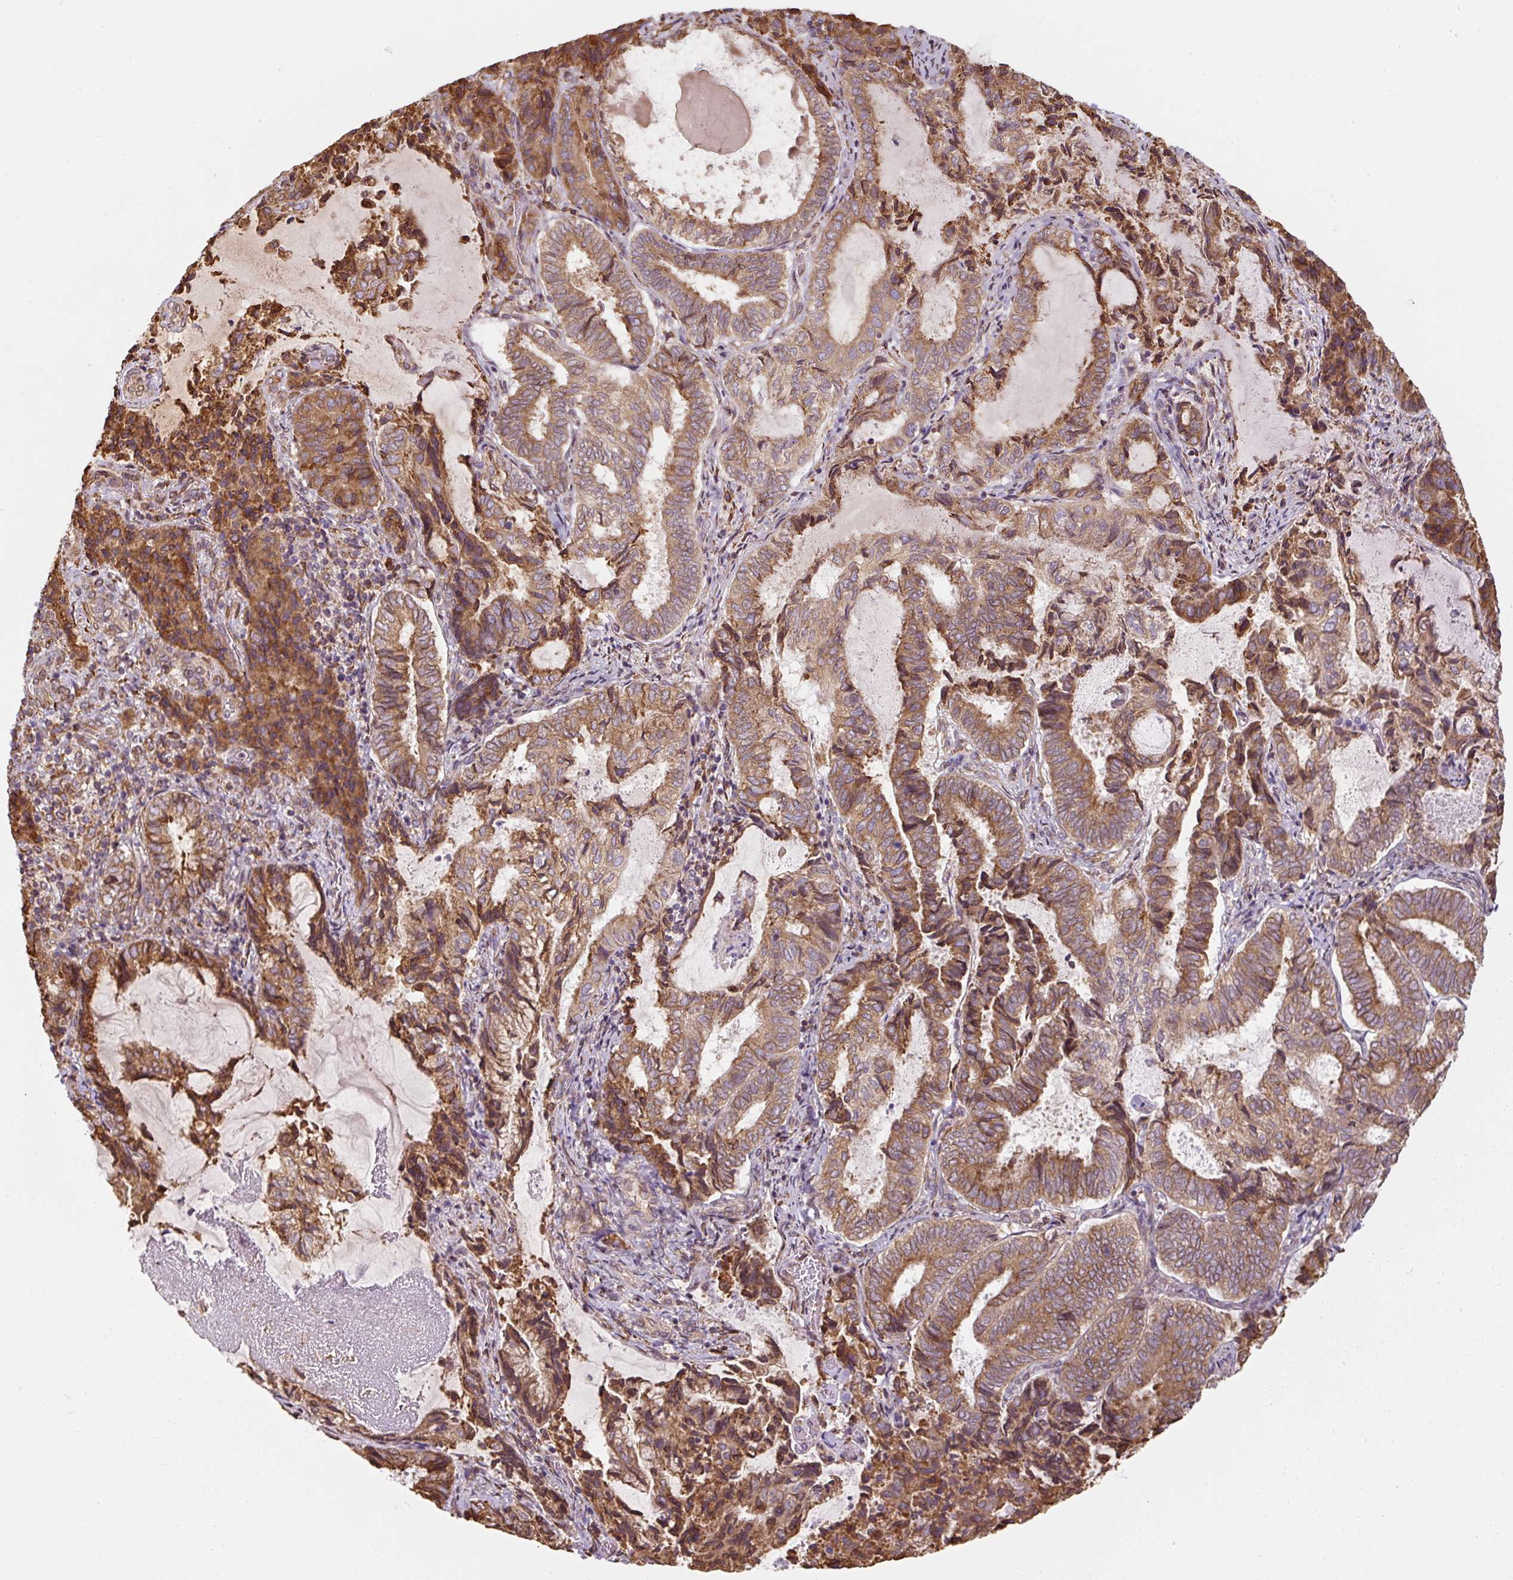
{"staining": {"intensity": "moderate", "quantity": ">75%", "location": "cytoplasmic/membranous"}, "tissue": "endometrial cancer", "cell_type": "Tumor cells", "image_type": "cancer", "snomed": [{"axis": "morphology", "description": "Adenocarcinoma, NOS"}, {"axis": "topography", "description": "Endometrium"}], "caption": "Human adenocarcinoma (endometrial) stained with a brown dye demonstrates moderate cytoplasmic/membranous positive expression in approximately >75% of tumor cells.", "gene": "PRKCSH", "patient": {"sex": "female", "age": 80}}